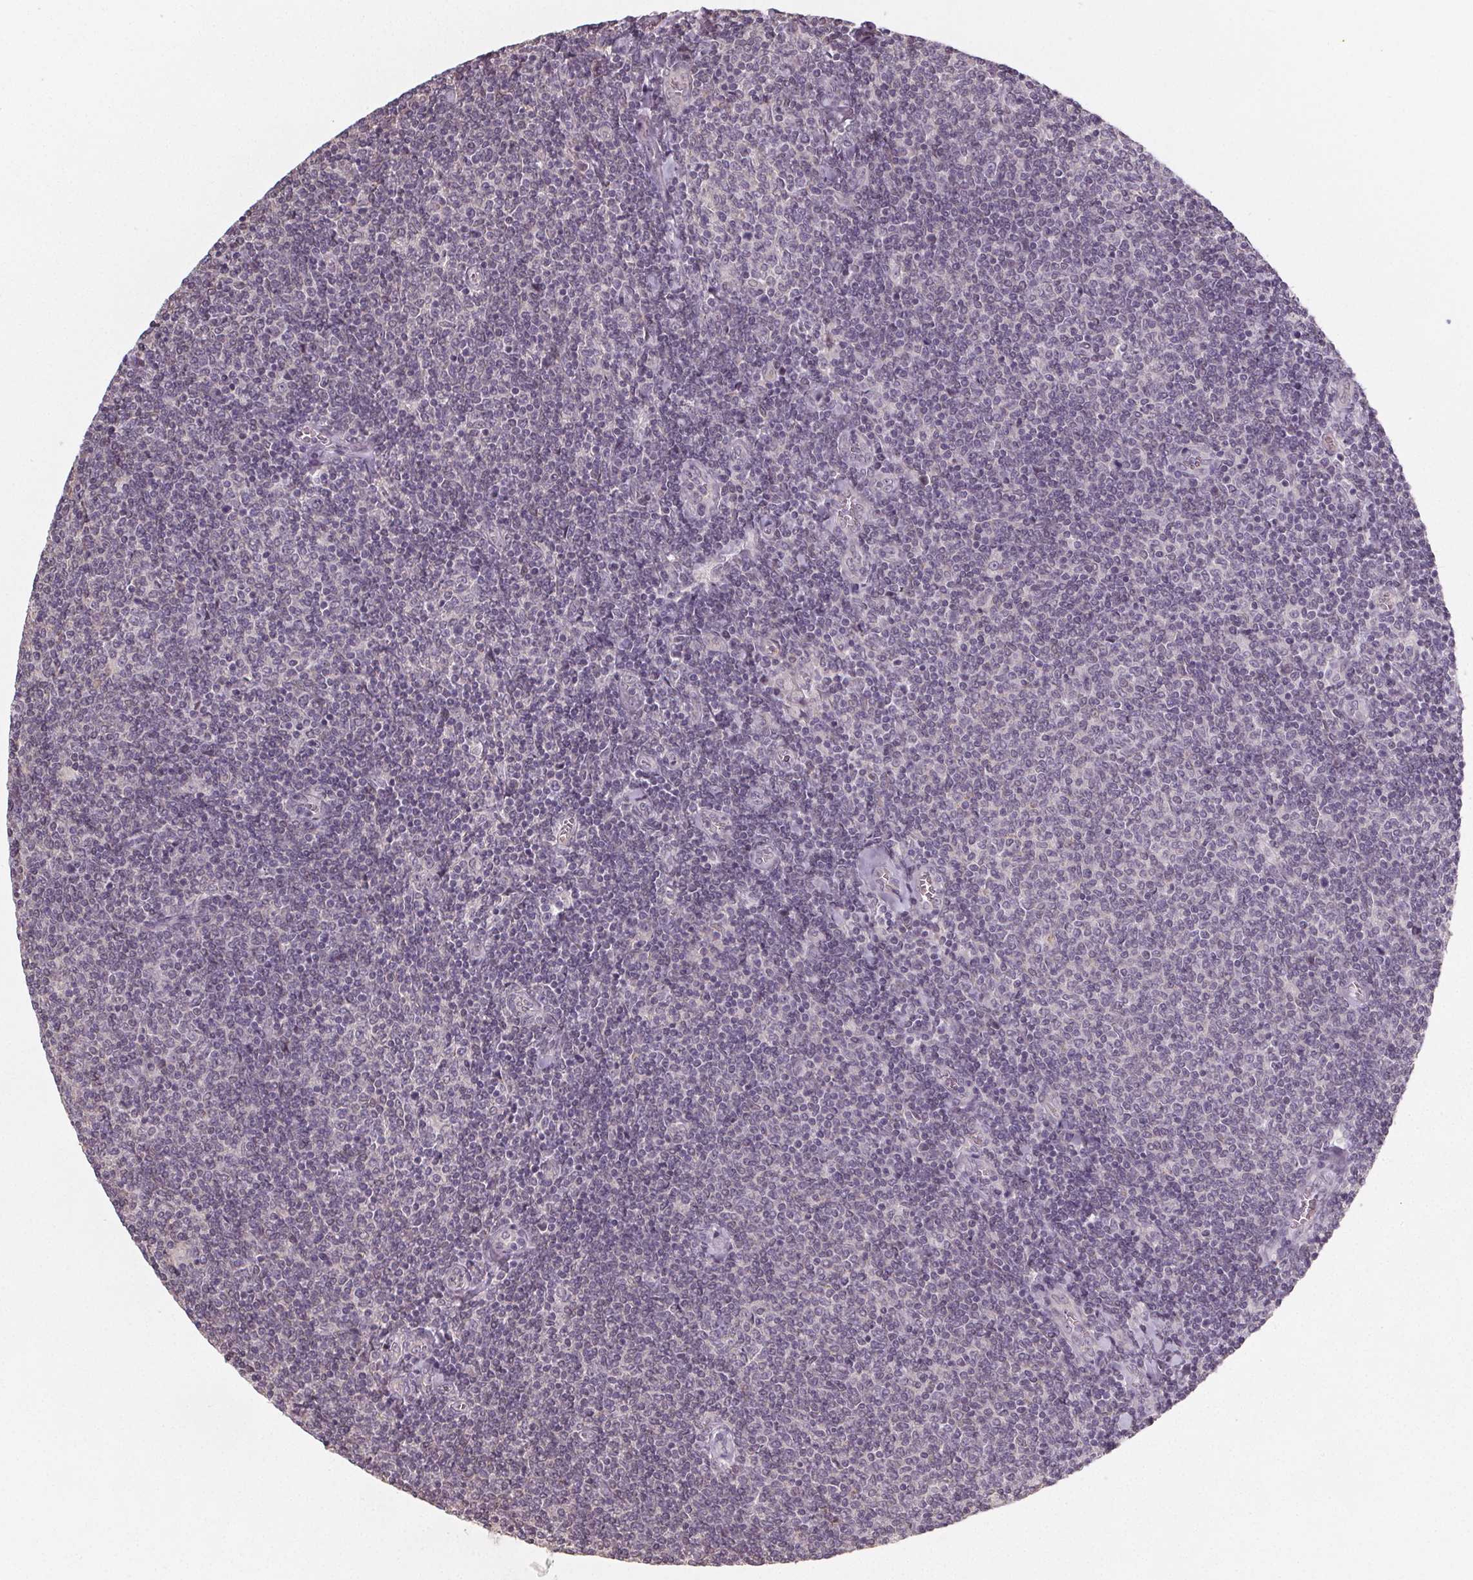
{"staining": {"intensity": "negative", "quantity": "none", "location": "none"}, "tissue": "lymphoma", "cell_type": "Tumor cells", "image_type": "cancer", "snomed": [{"axis": "morphology", "description": "Malignant lymphoma, non-Hodgkin's type, Low grade"}, {"axis": "topography", "description": "Lymph node"}], "caption": "Immunohistochemical staining of human low-grade malignant lymphoma, non-Hodgkin's type shows no significant positivity in tumor cells.", "gene": "SLC26A2", "patient": {"sex": "male", "age": 52}}